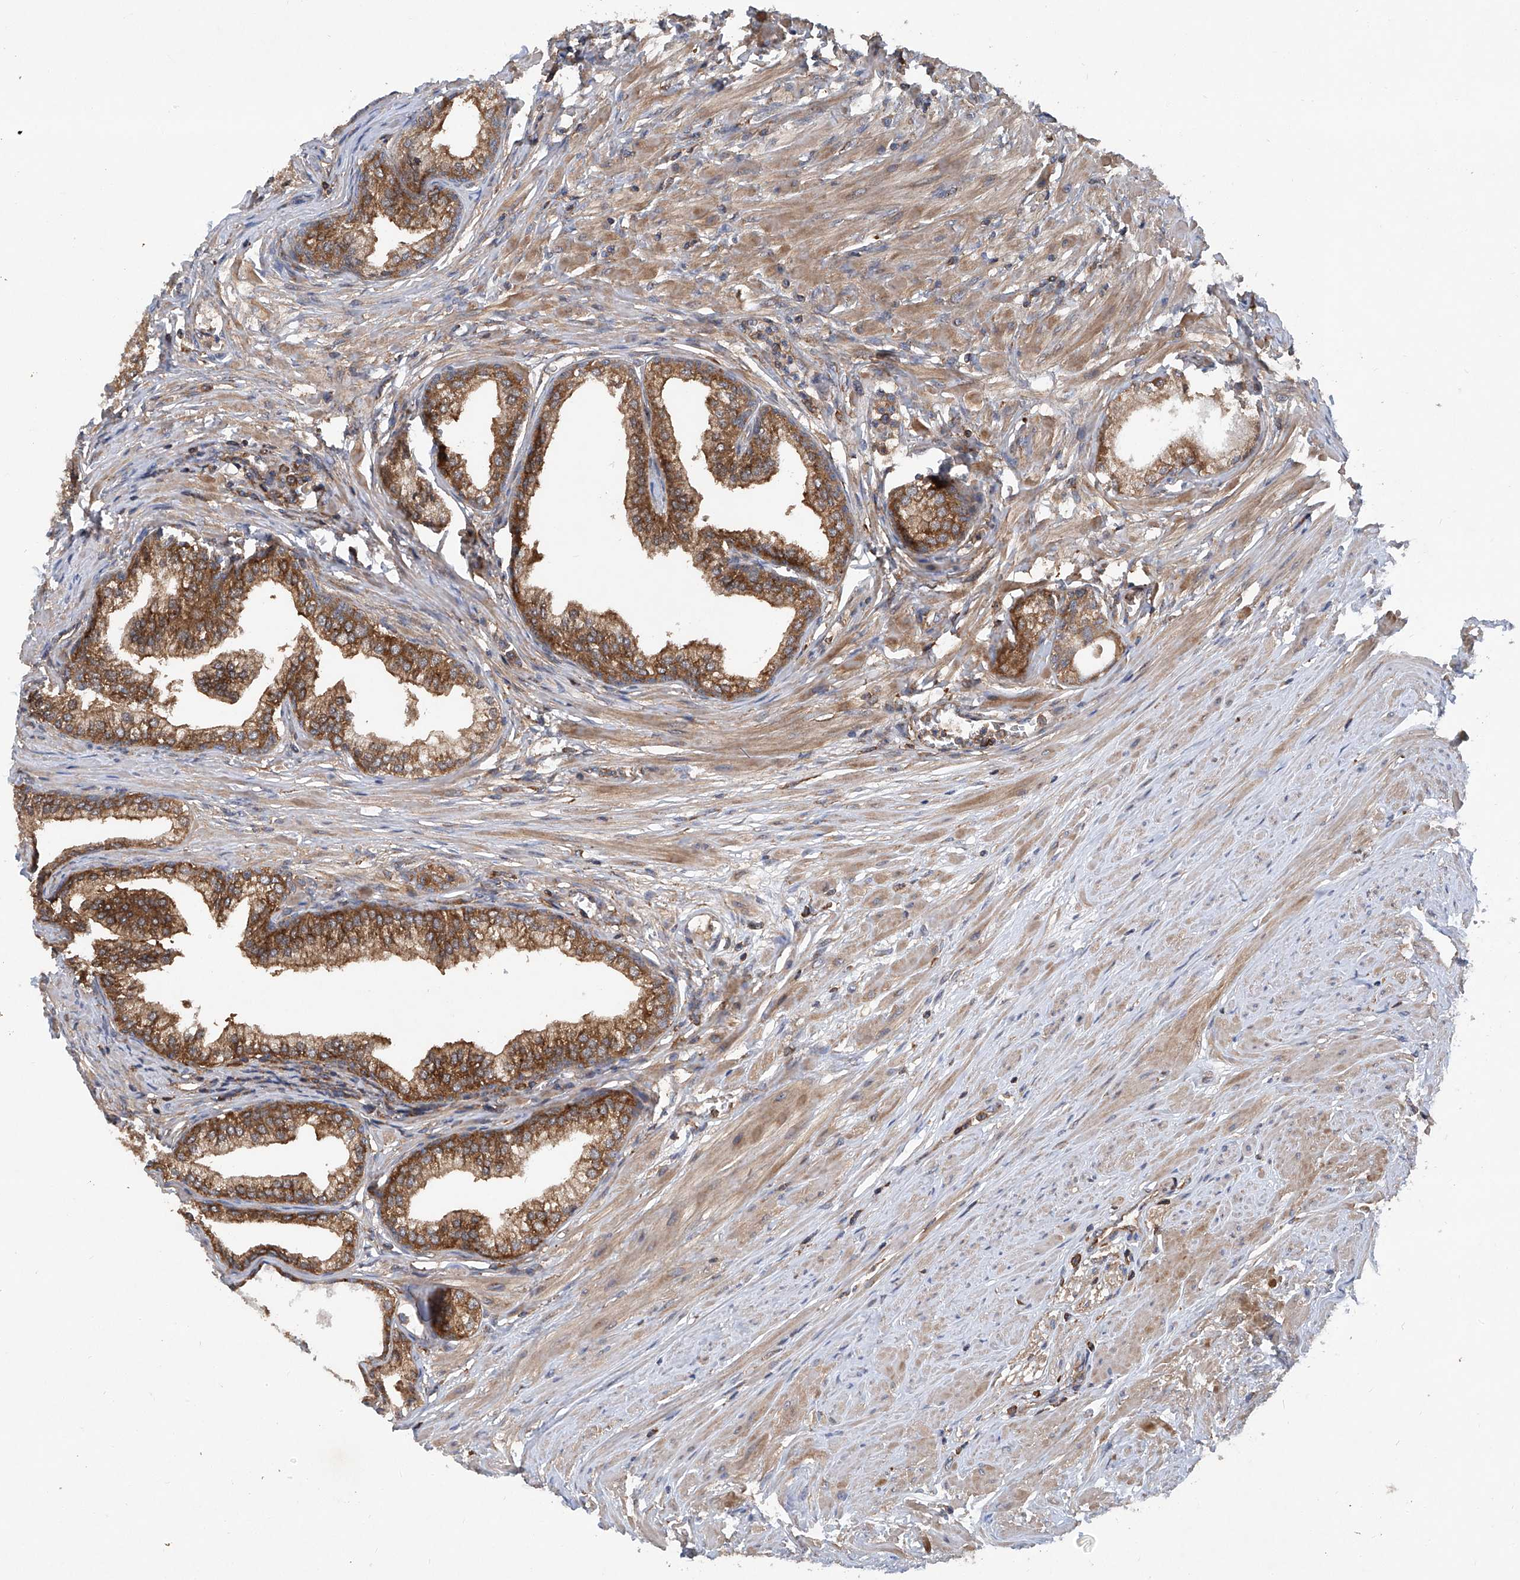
{"staining": {"intensity": "strong", "quantity": ">75%", "location": "cytoplasmic/membranous"}, "tissue": "prostate", "cell_type": "Glandular cells", "image_type": "normal", "snomed": [{"axis": "morphology", "description": "Normal tissue, NOS"}, {"axis": "morphology", "description": "Urothelial carcinoma, Low grade"}, {"axis": "topography", "description": "Urinary bladder"}, {"axis": "topography", "description": "Prostate"}], "caption": "The micrograph demonstrates immunohistochemical staining of normal prostate. There is strong cytoplasmic/membranous positivity is identified in approximately >75% of glandular cells.", "gene": "SMAP1", "patient": {"sex": "male", "age": 60}}